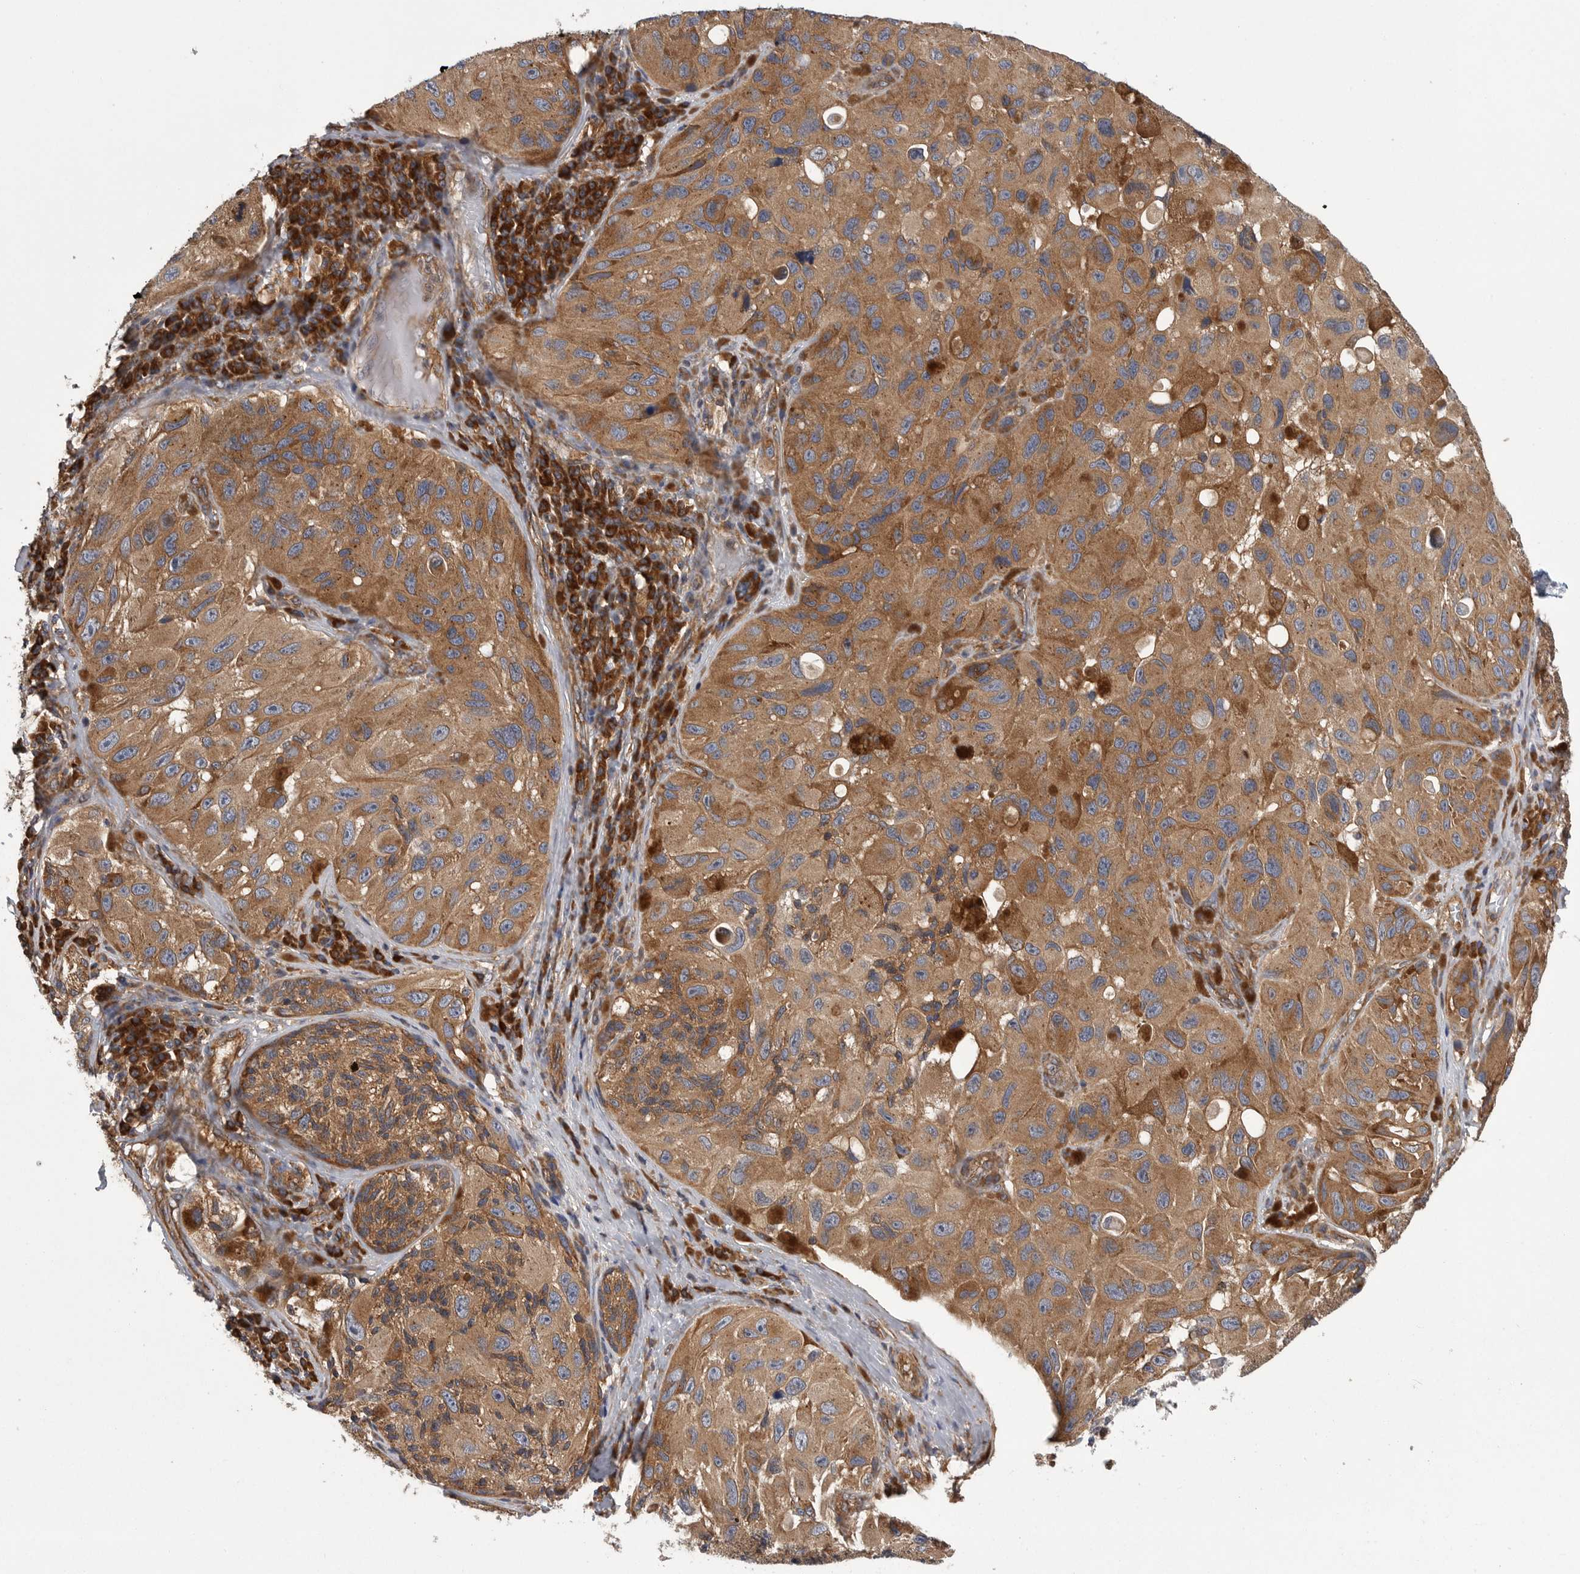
{"staining": {"intensity": "moderate", "quantity": ">75%", "location": "cytoplasmic/membranous"}, "tissue": "melanoma", "cell_type": "Tumor cells", "image_type": "cancer", "snomed": [{"axis": "morphology", "description": "Malignant melanoma, NOS"}, {"axis": "topography", "description": "Skin"}], "caption": "This image shows immunohistochemistry staining of melanoma, with medium moderate cytoplasmic/membranous staining in about >75% of tumor cells.", "gene": "OXR1", "patient": {"sex": "female", "age": 73}}